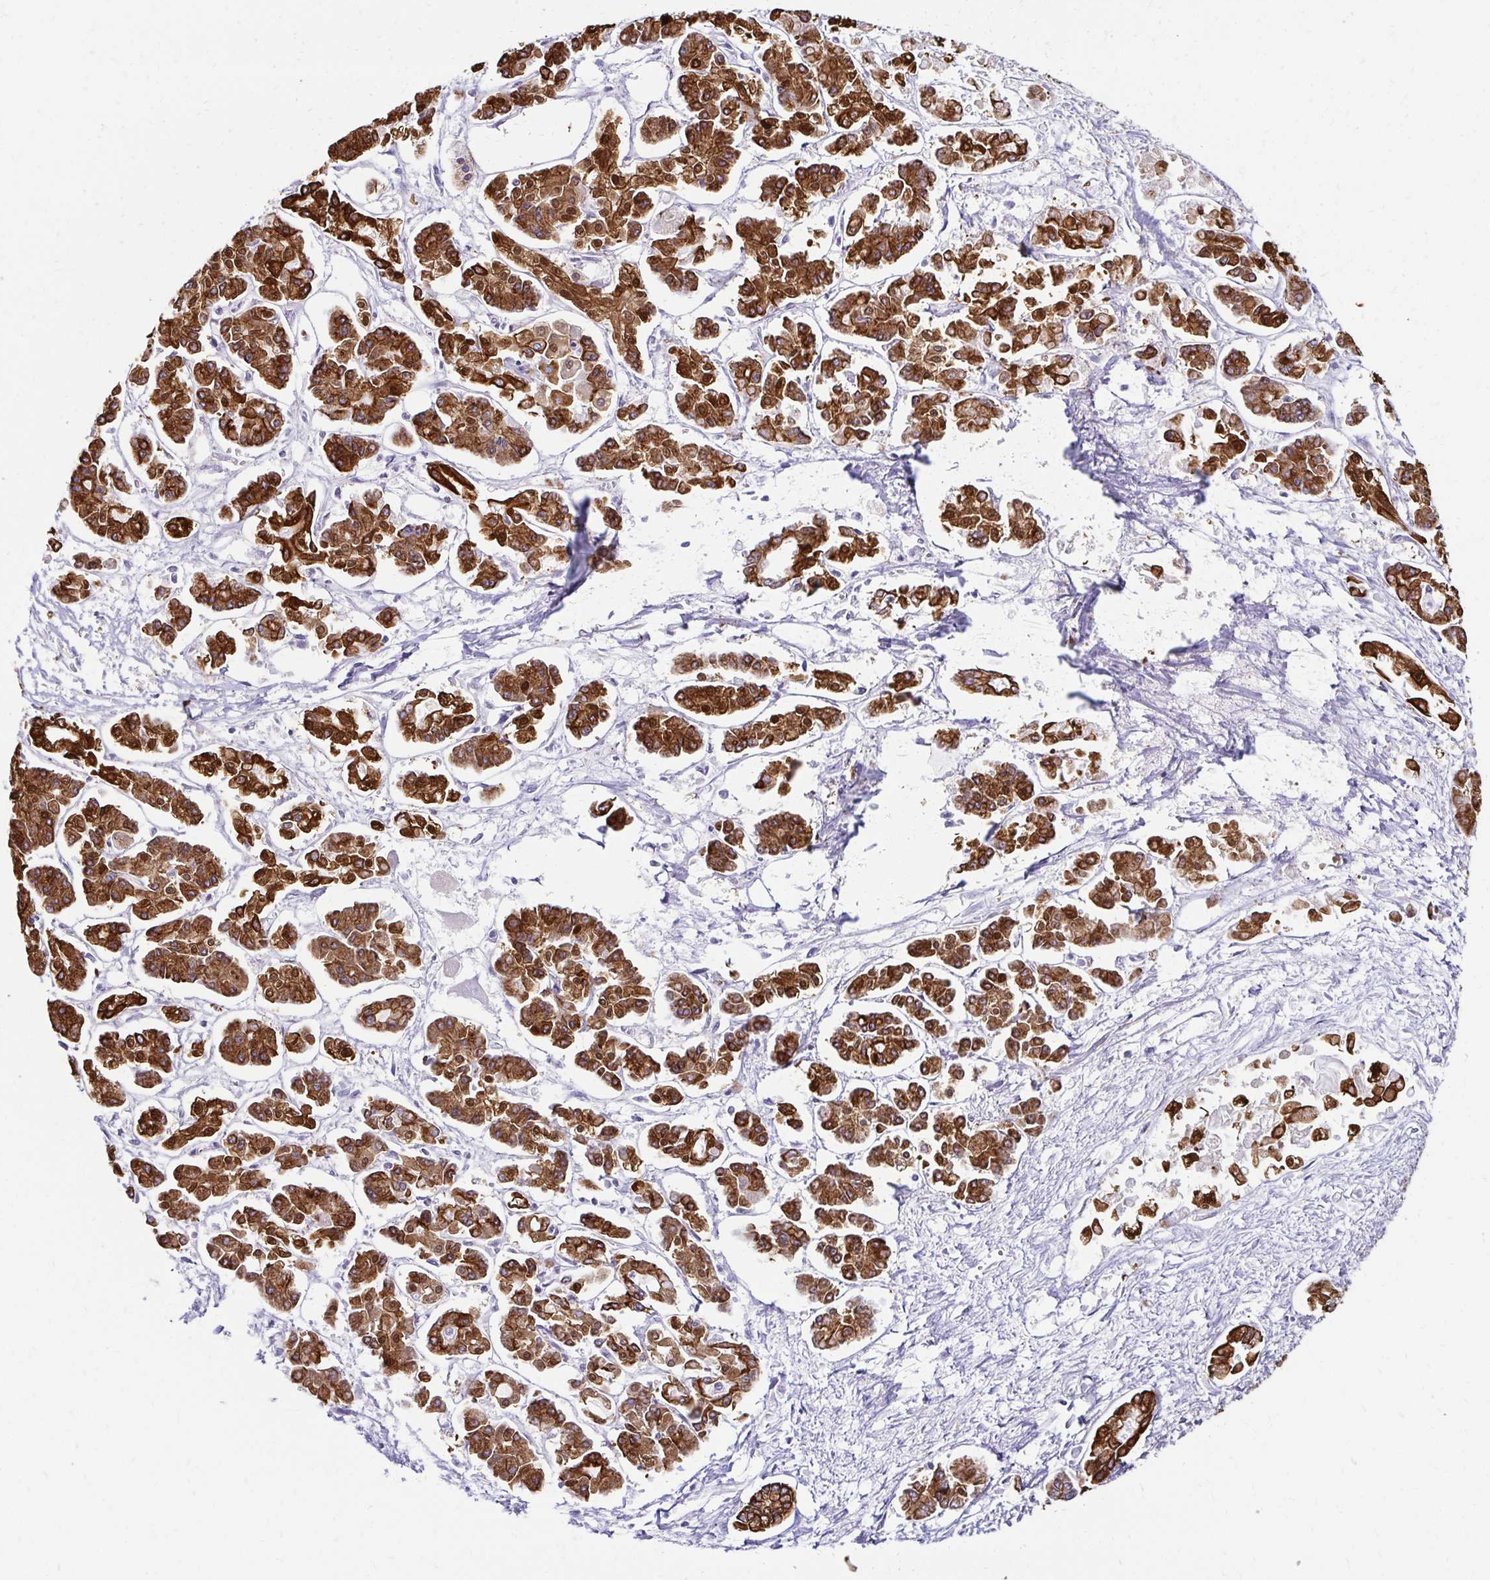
{"staining": {"intensity": "strong", "quantity": ">75%", "location": "cytoplasmic/membranous"}, "tissue": "pancreatic cancer", "cell_type": "Tumor cells", "image_type": "cancer", "snomed": [{"axis": "morphology", "description": "Adenocarcinoma, NOS"}, {"axis": "topography", "description": "Pancreas"}], "caption": "Tumor cells exhibit high levels of strong cytoplasmic/membranous staining in approximately >75% of cells in pancreatic cancer (adenocarcinoma). (DAB (3,3'-diaminobenzidine) IHC with brightfield microscopy, high magnification).", "gene": "C1QTNF2", "patient": {"sex": "male", "age": 85}}